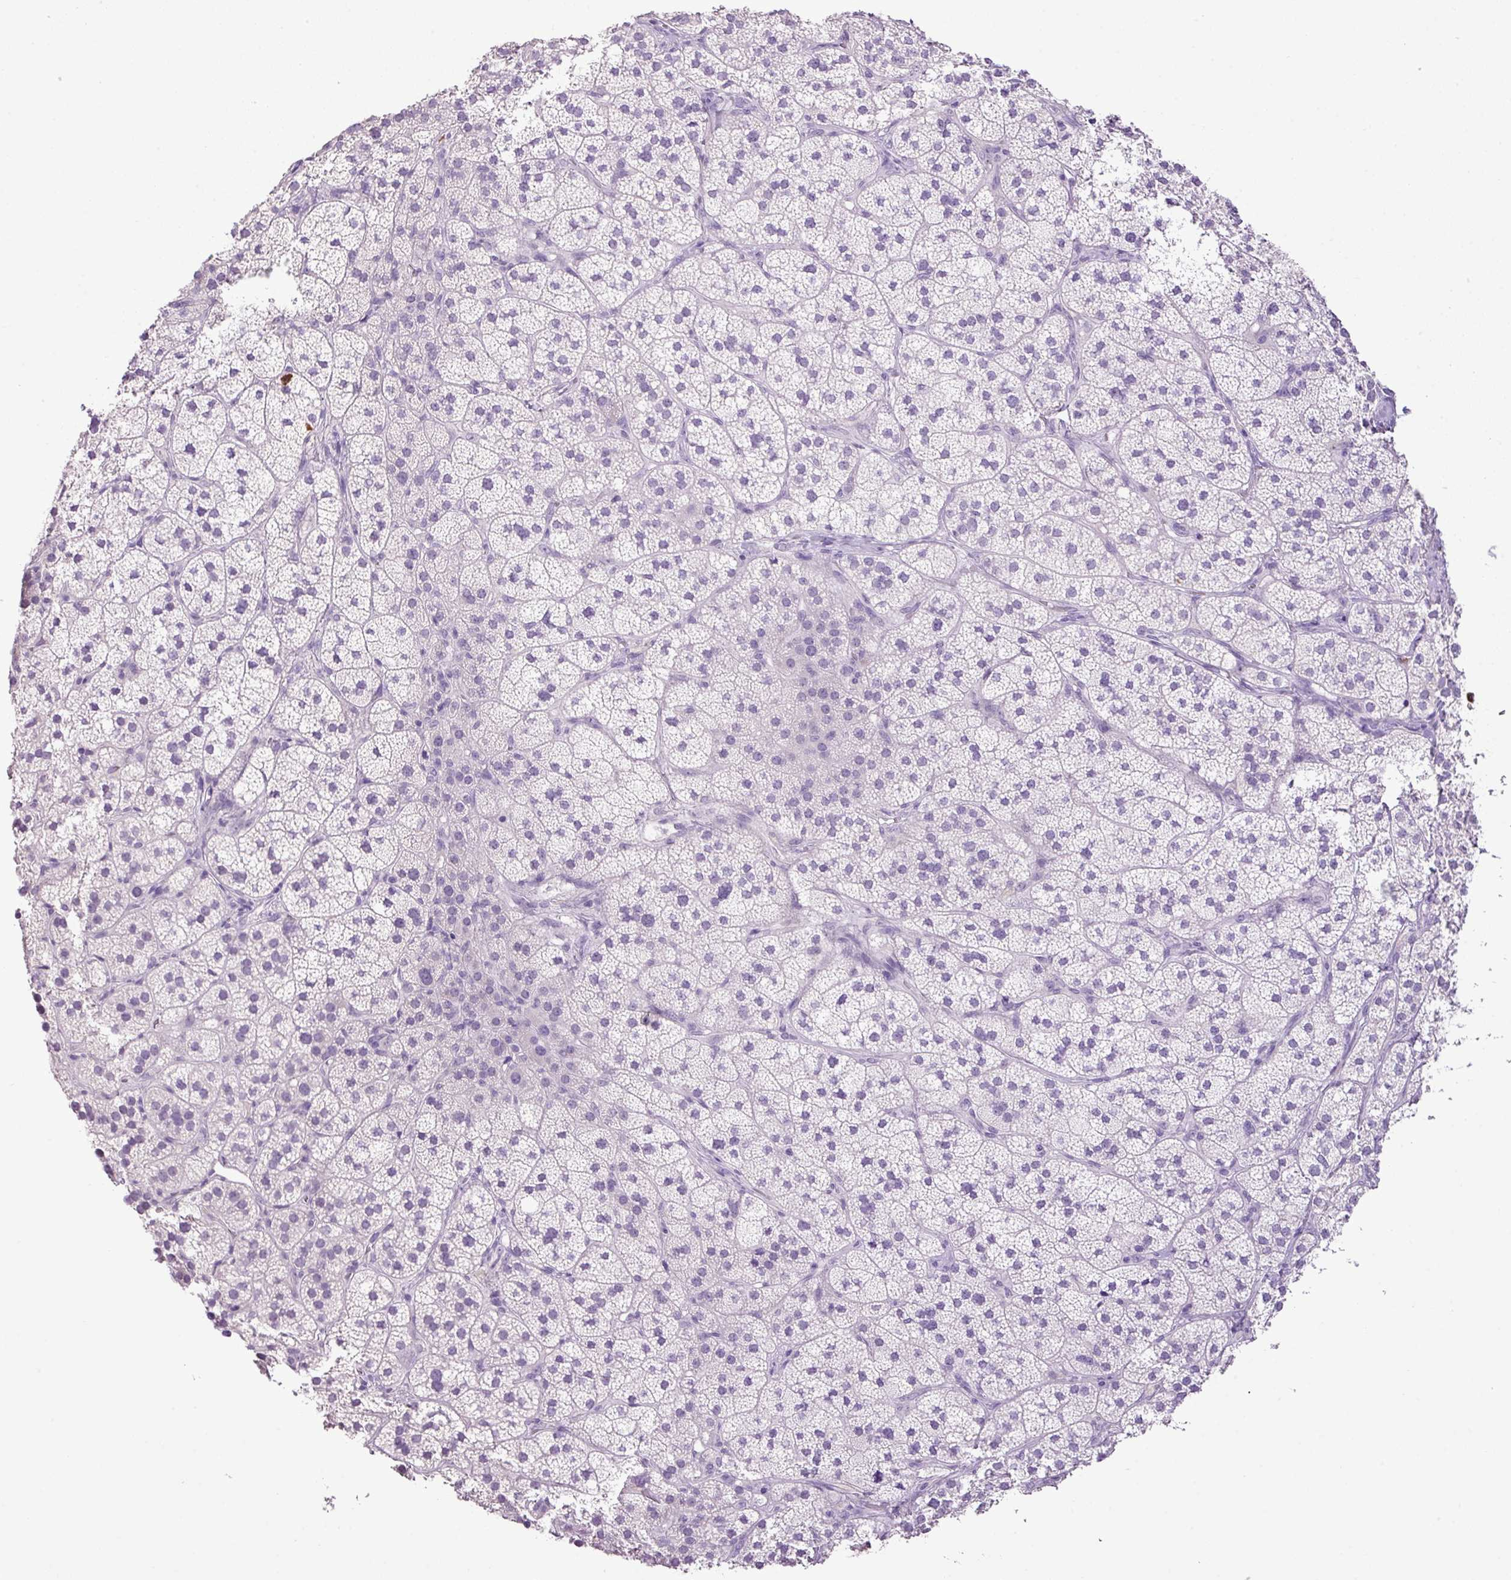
{"staining": {"intensity": "negative", "quantity": "none", "location": "none"}, "tissue": "adrenal gland", "cell_type": "Glandular cells", "image_type": "normal", "snomed": [{"axis": "morphology", "description": "Normal tissue, NOS"}, {"axis": "topography", "description": "Adrenal gland"}], "caption": "Immunohistochemical staining of normal human adrenal gland displays no significant expression in glandular cells. (DAB IHC with hematoxylin counter stain).", "gene": "HTR3E", "patient": {"sex": "female", "age": 58}}